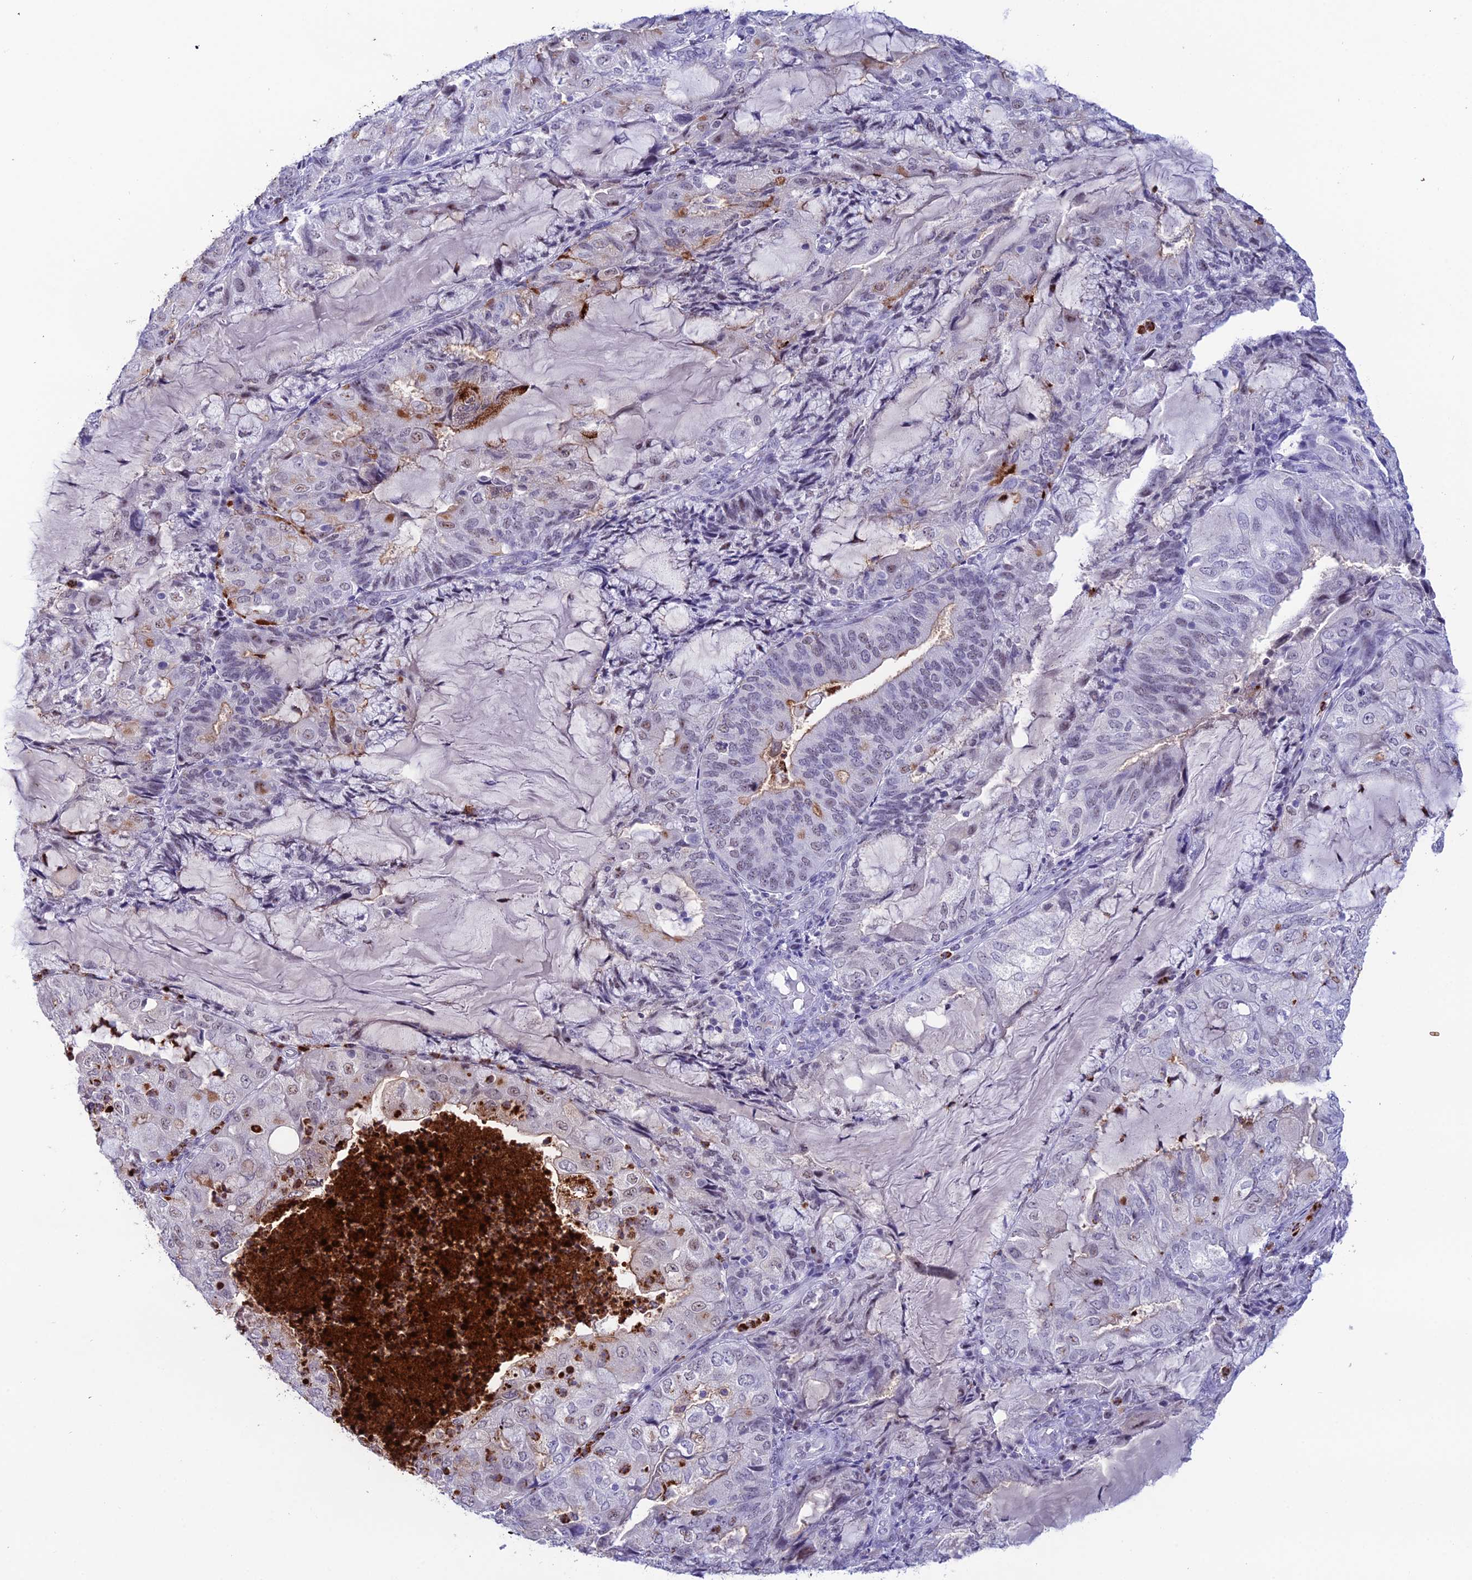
{"staining": {"intensity": "weak", "quantity": "<25%", "location": "nuclear"}, "tissue": "endometrial cancer", "cell_type": "Tumor cells", "image_type": "cancer", "snomed": [{"axis": "morphology", "description": "Adenocarcinoma, NOS"}, {"axis": "topography", "description": "Endometrium"}], "caption": "Endometrial adenocarcinoma was stained to show a protein in brown. There is no significant staining in tumor cells. Nuclei are stained in blue.", "gene": "MFSD2B", "patient": {"sex": "female", "age": 81}}